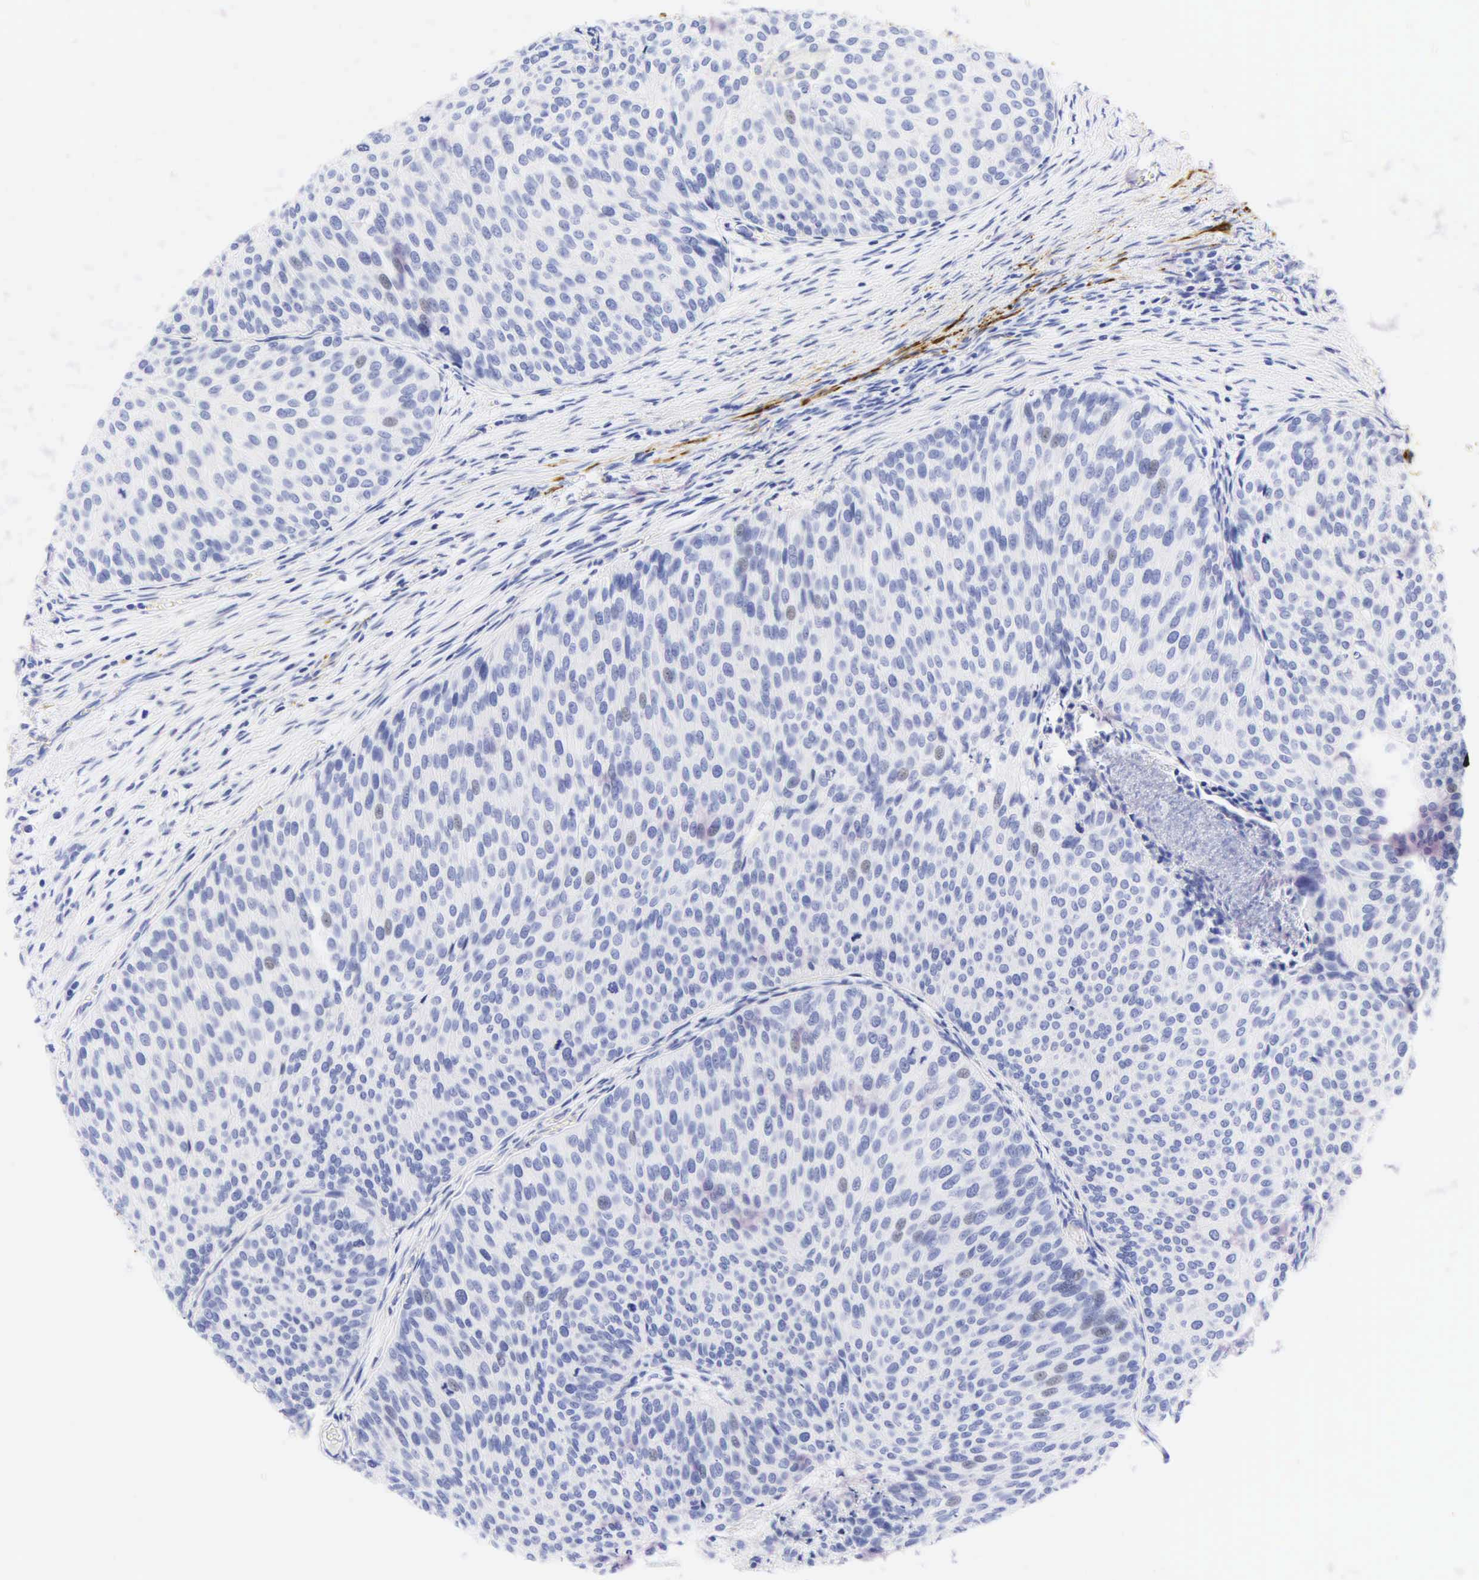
{"staining": {"intensity": "negative", "quantity": "none", "location": "none"}, "tissue": "urothelial cancer", "cell_type": "Tumor cells", "image_type": "cancer", "snomed": [{"axis": "morphology", "description": "Urothelial carcinoma, Low grade"}, {"axis": "topography", "description": "Urinary bladder"}], "caption": "High magnification brightfield microscopy of urothelial cancer stained with DAB (brown) and counterstained with hematoxylin (blue): tumor cells show no significant expression.", "gene": "DES", "patient": {"sex": "male", "age": 84}}